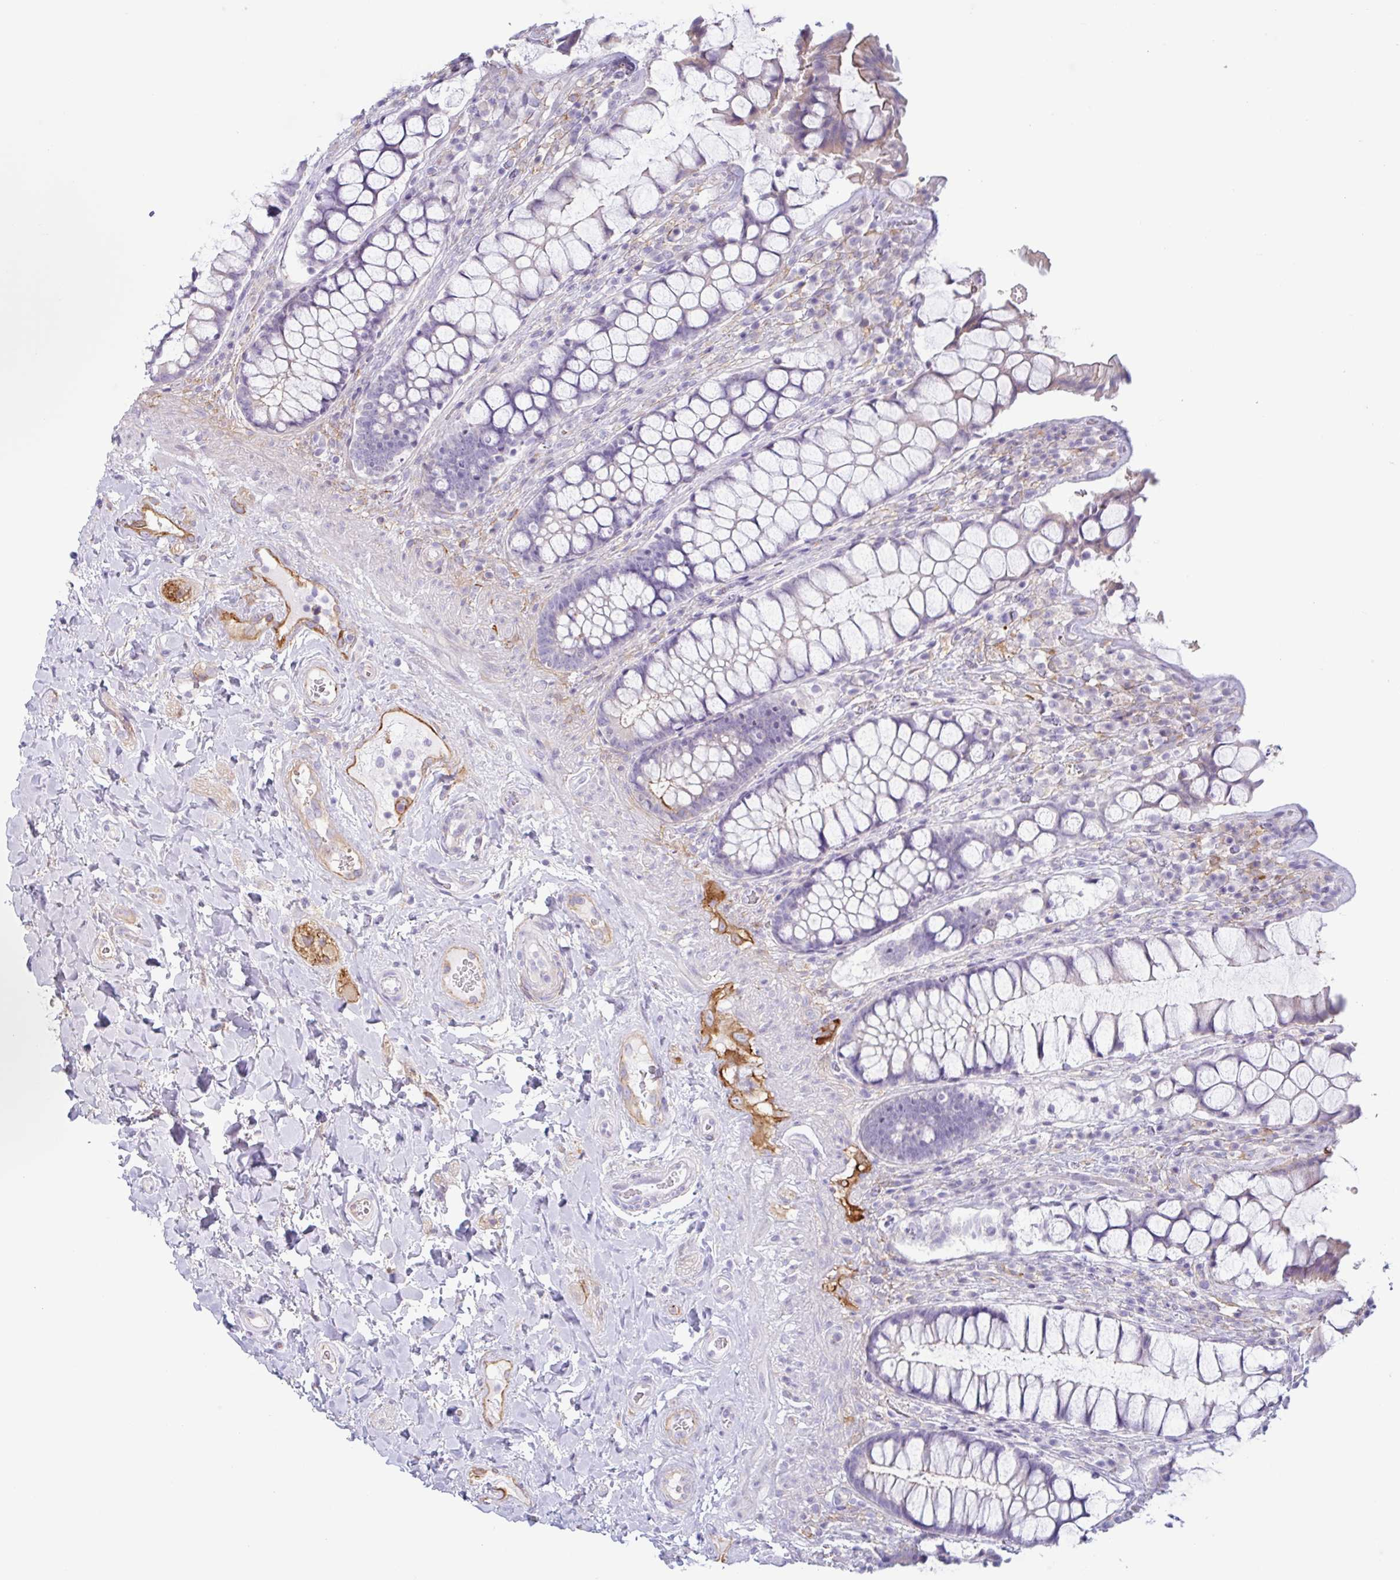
{"staining": {"intensity": "moderate", "quantity": "25%-75%", "location": "cytoplasmic/membranous"}, "tissue": "rectum", "cell_type": "Glandular cells", "image_type": "normal", "snomed": [{"axis": "morphology", "description": "Normal tissue, NOS"}, {"axis": "topography", "description": "Rectum"}], "caption": "Glandular cells show medium levels of moderate cytoplasmic/membranous positivity in about 25%-75% of cells in normal human rectum.", "gene": "MYH10", "patient": {"sex": "female", "age": 58}}